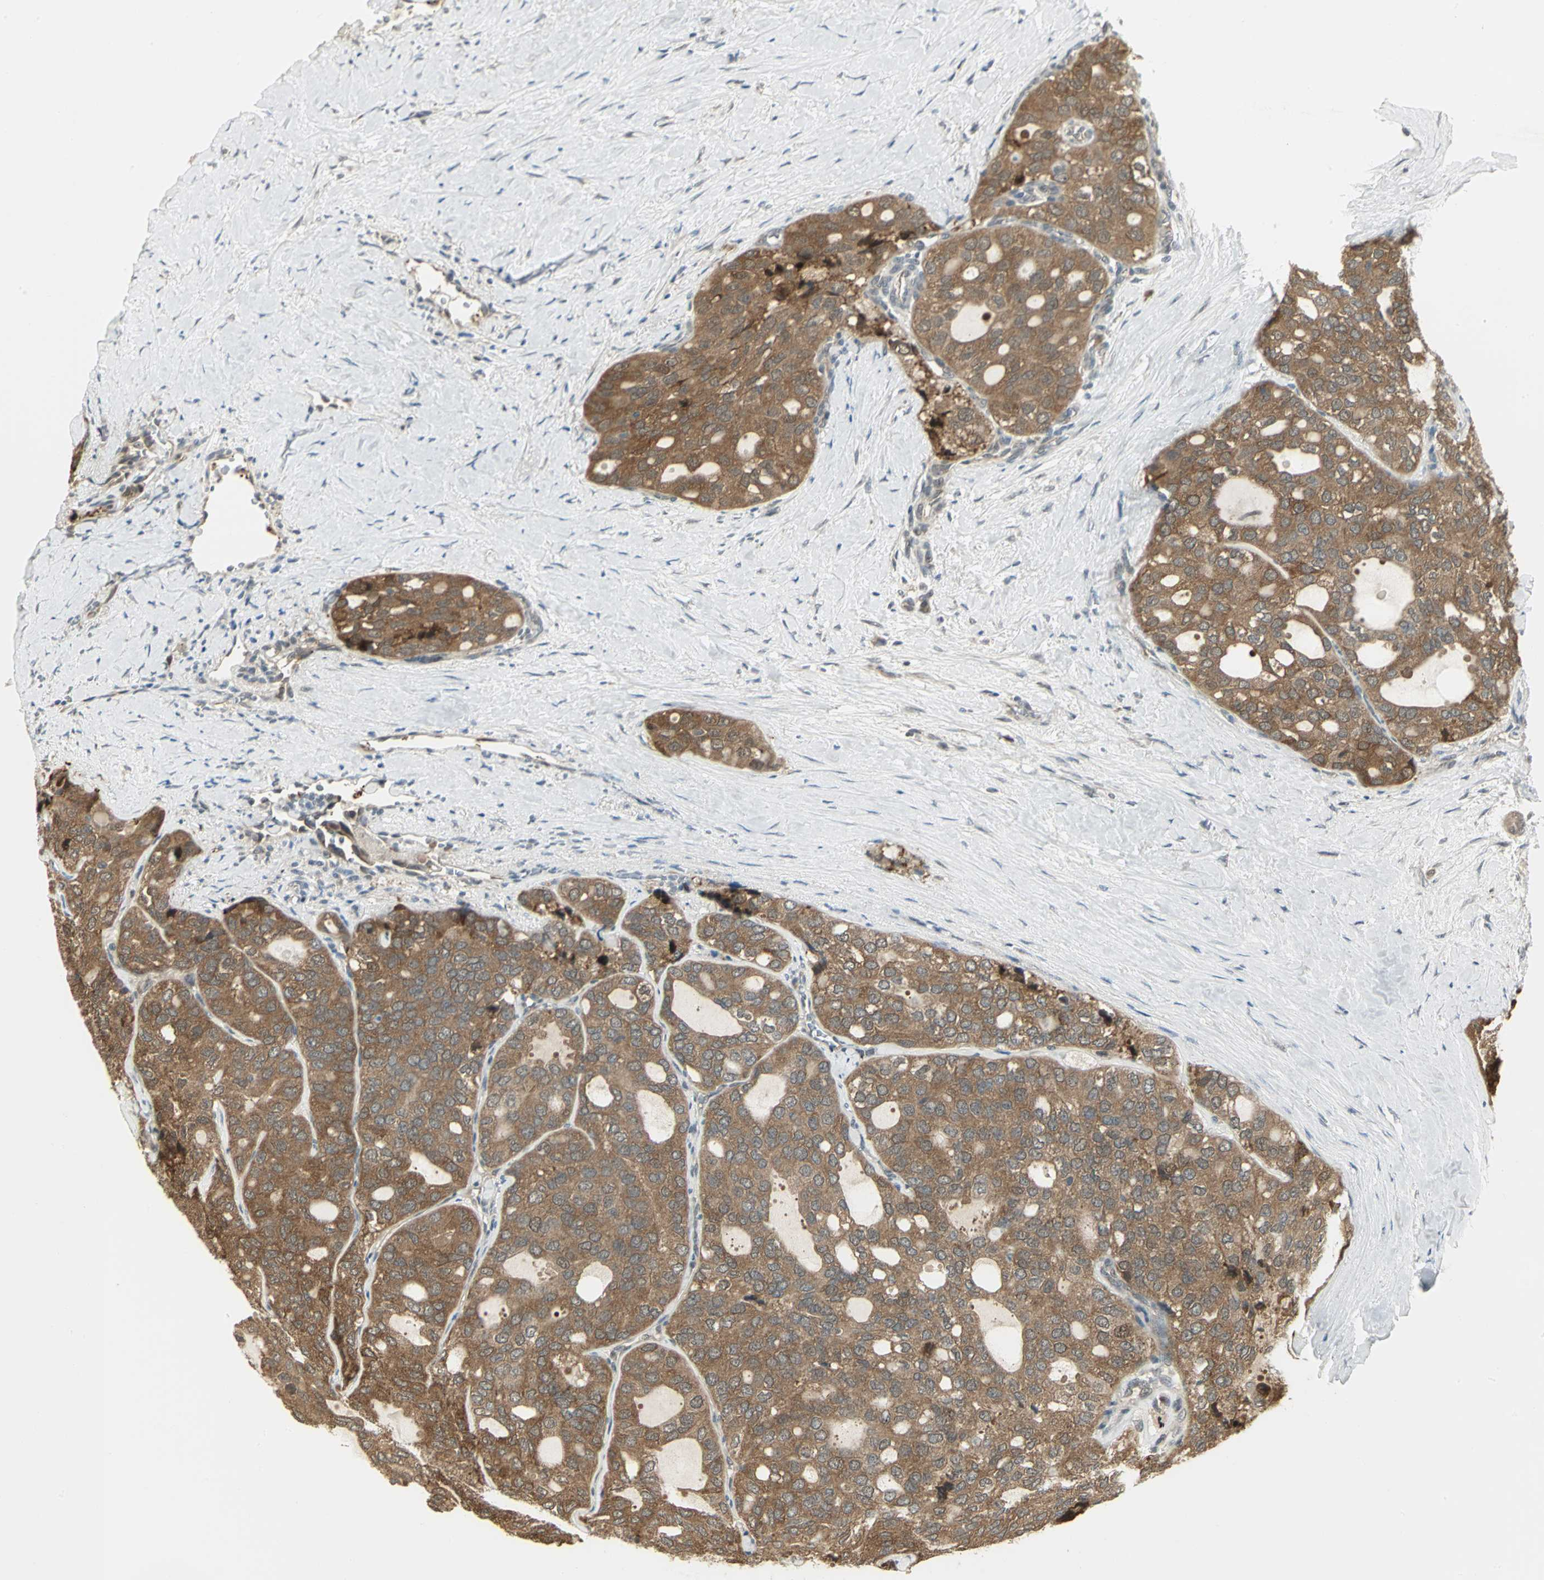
{"staining": {"intensity": "moderate", "quantity": ">75%", "location": "cytoplasmic/membranous"}, "tissue": "thyroid cancer", "cell_type": "Tumor cells", "image_type": "cancer", "snomed": [{"axis": "morphology", "description": "Follicular adenoma carcinoma, NOS"}, {"axis": "topography", "description": "Thyroid gland"}], "caption": "Immunohistochemistry (DAB) staining of human thyroid cancer (follicular adenoma carcinoma) reveals moderate cytoplasmic/membranous protein positivity in about >75% of tumor cells.", "gene": "PSMC4", "patient": {"sex": "male", "age": 75}}